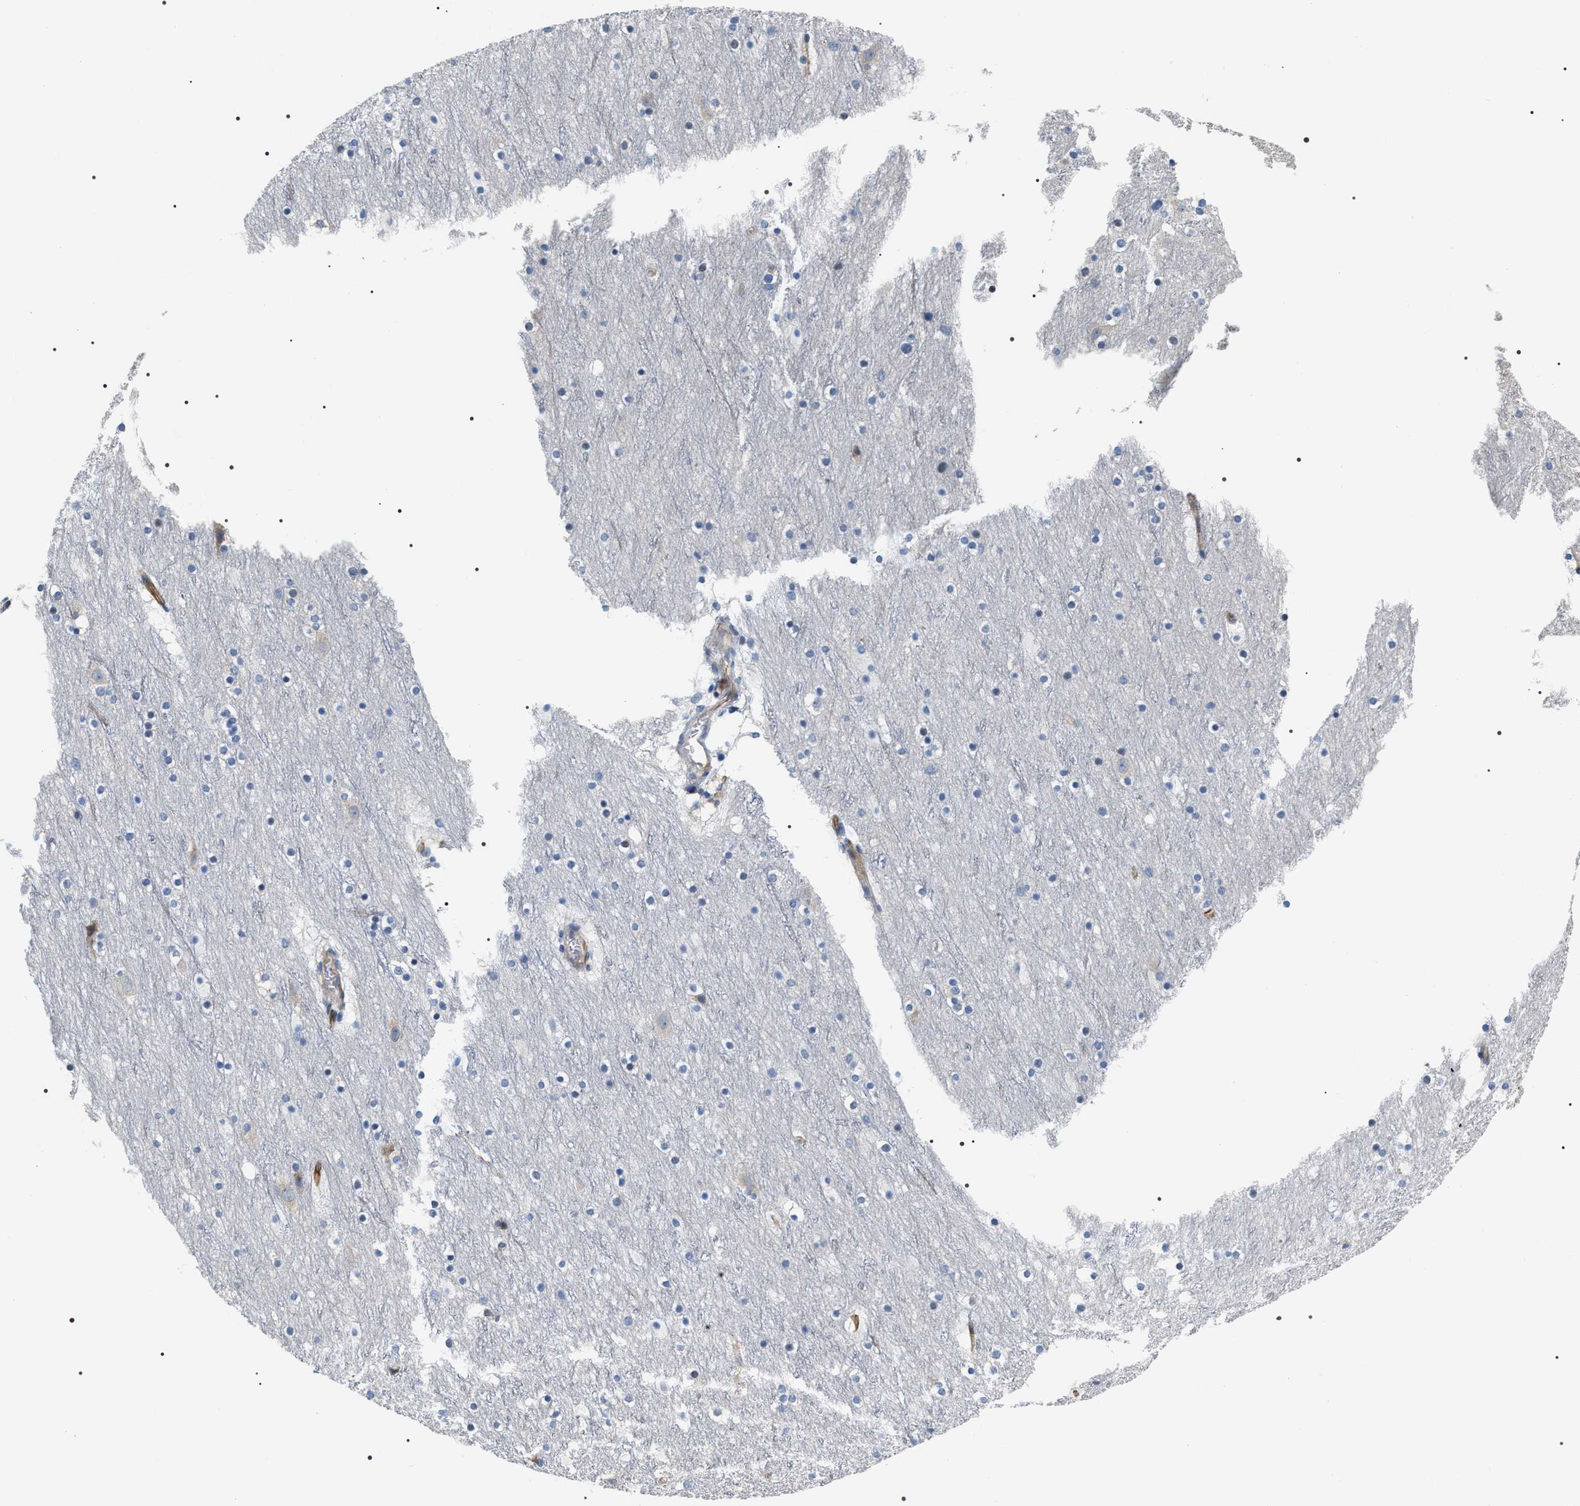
{"staining": {"intensity": "moderate", "quantity": ">75%", "location": "cytoplasmic/membranous"}, "tissue": "cerebral cortex", "cell_type": "Endothelial cells", "image_type": "normal", "snomed": [{"axis": "morphology", "description": "Normal tissue, NOS"}, {"axis": "topography", "description": "Cerebral cortex"}], "caption": "DAB immunohistochemical staining of benign cerebral cortex reveals moderate cytoplasmic/membranous protein positivity in approximately >75% of endothelial cells.", "gene": "PKD1L1", "patient": {"sex": "male", "age": 45}}